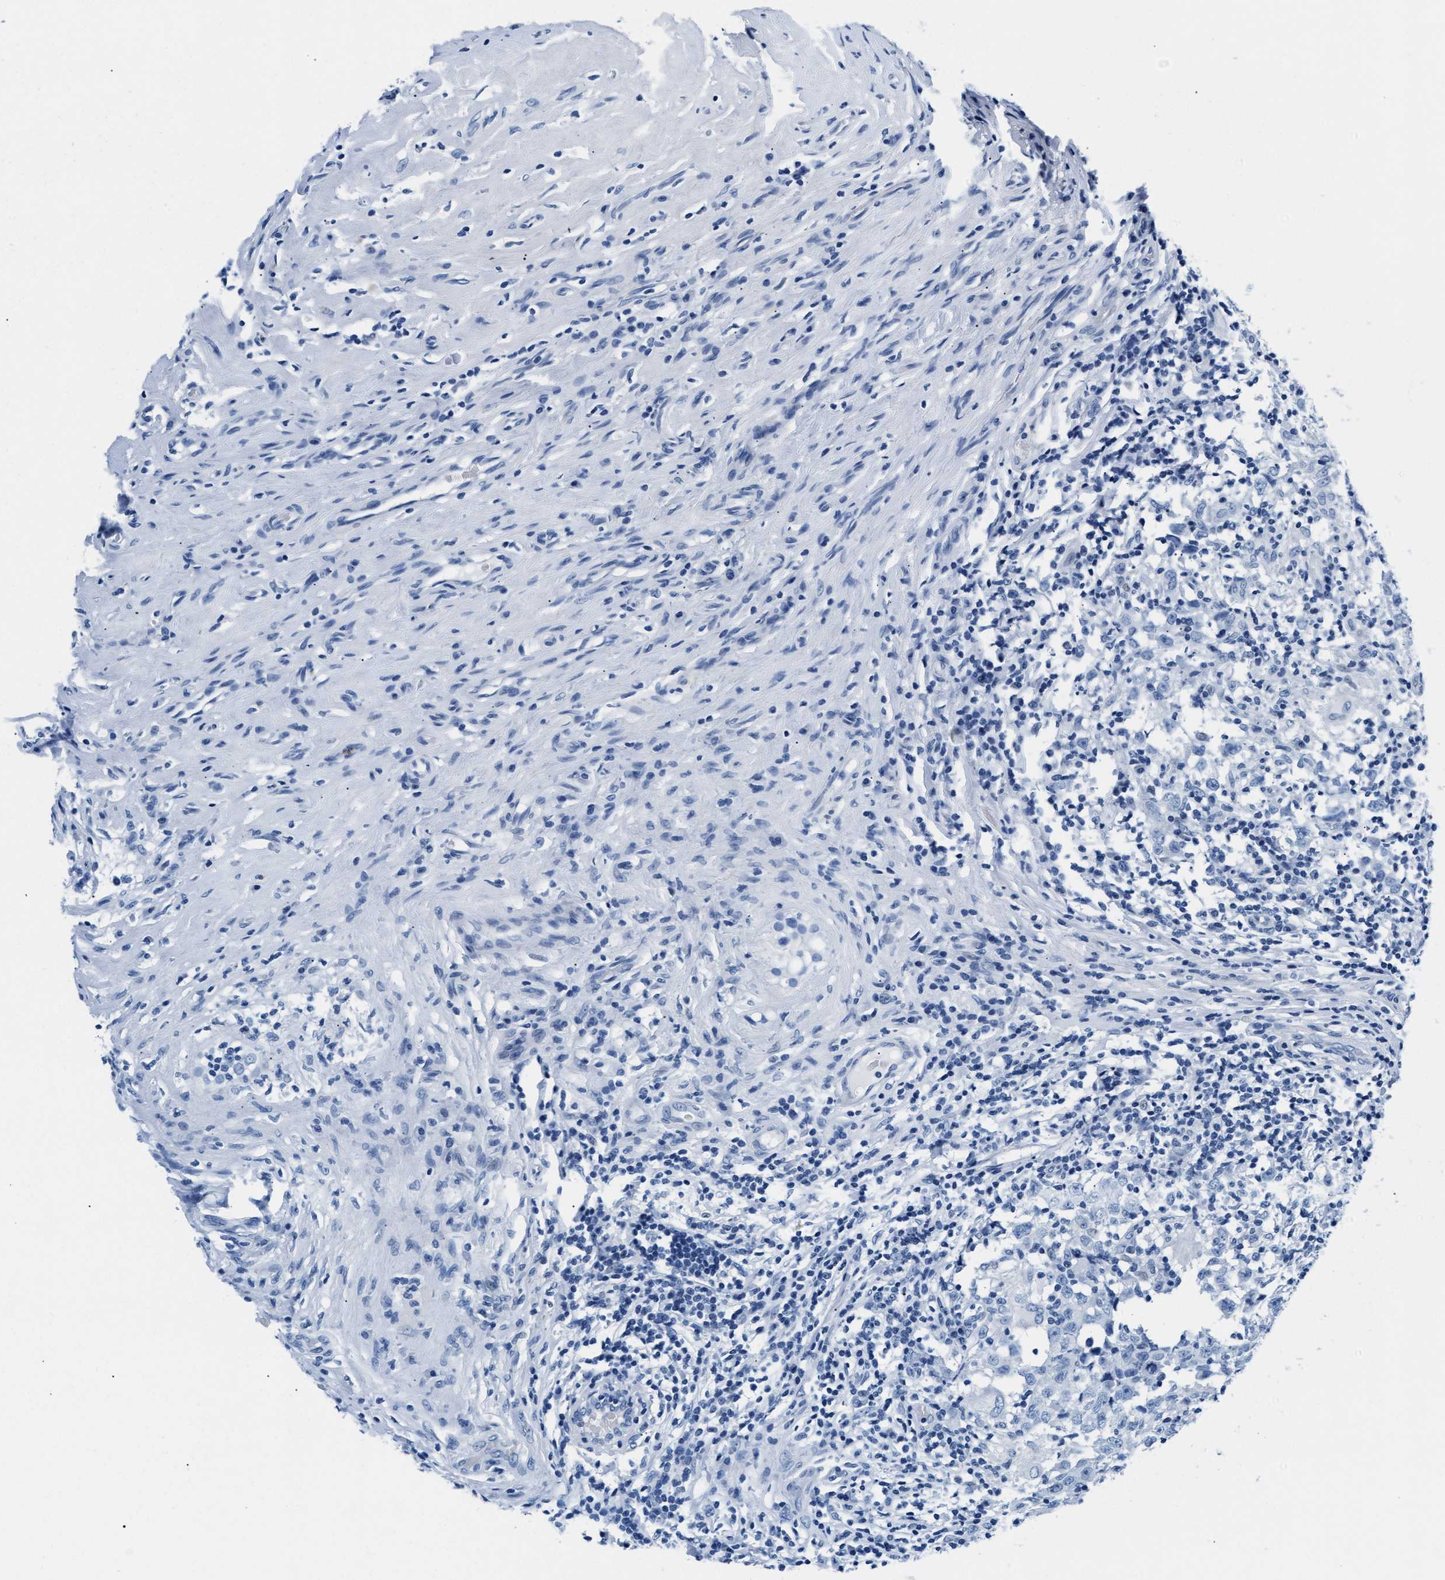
{"staining": {"intensity": "negative", "quantity": "none", "location": "none"}, "tissue": "testis cancer", "cell_type": "Tumor cells", "image_type": "cancer", "snomed": [{"axis": "morphology", "description": "Carcinoma, Embryonal, NOS"}, {"axis": "topography", "description": "Testis"}], "caption": "Immunohistochemistry (IHC) photomicrograph of human testis cancer (embryonal carcinoma) stained for a protein (brown), which demonstrates no expression in tumor cells. The staining is performed using DAB (3,3'-diaminobenzidine) brown chromogen with nuclei counter-stained in using hematoxylin.", "gene": "MMP8", "patient": {"sex": "male", "age": 21}}